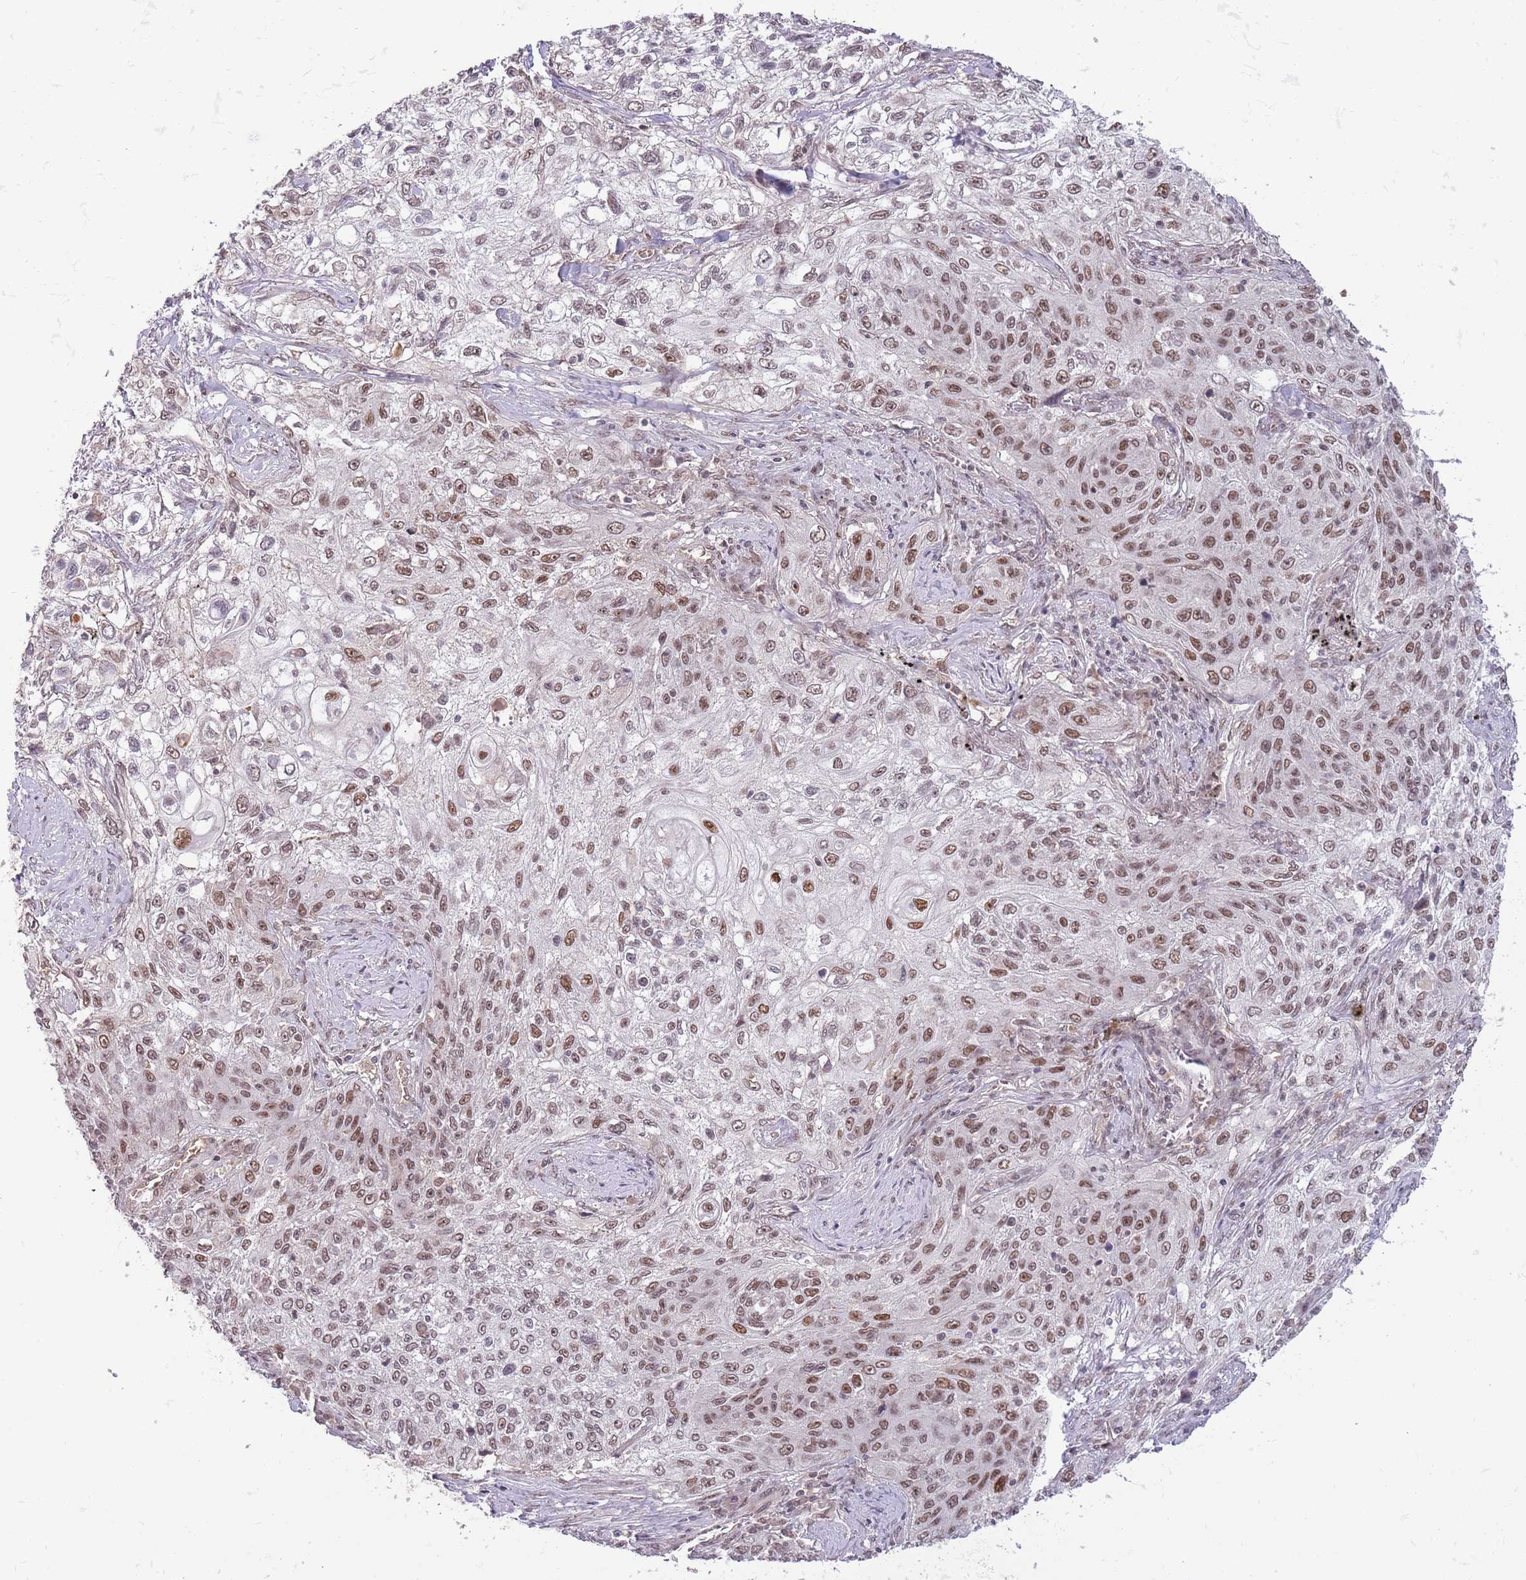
{"staining": {"intensity": "moderate", "quantity": ">75%", "location": "nuclear"}, "tissue": "lung cancer", "cell_type": "Tumor cells", "image_type": "cancer", "snomed": [{"axis": "morphology", "description": "Squamous cell carcinoma, NOS"}, {"axis": "topography", "description": "Lung"}], "caption": "Human lung cancer stained with a protein marker shows moderate staining in tumor cells.", "gene": "ZBTB7A", "patient": {"sex": "female", "age": 69}}